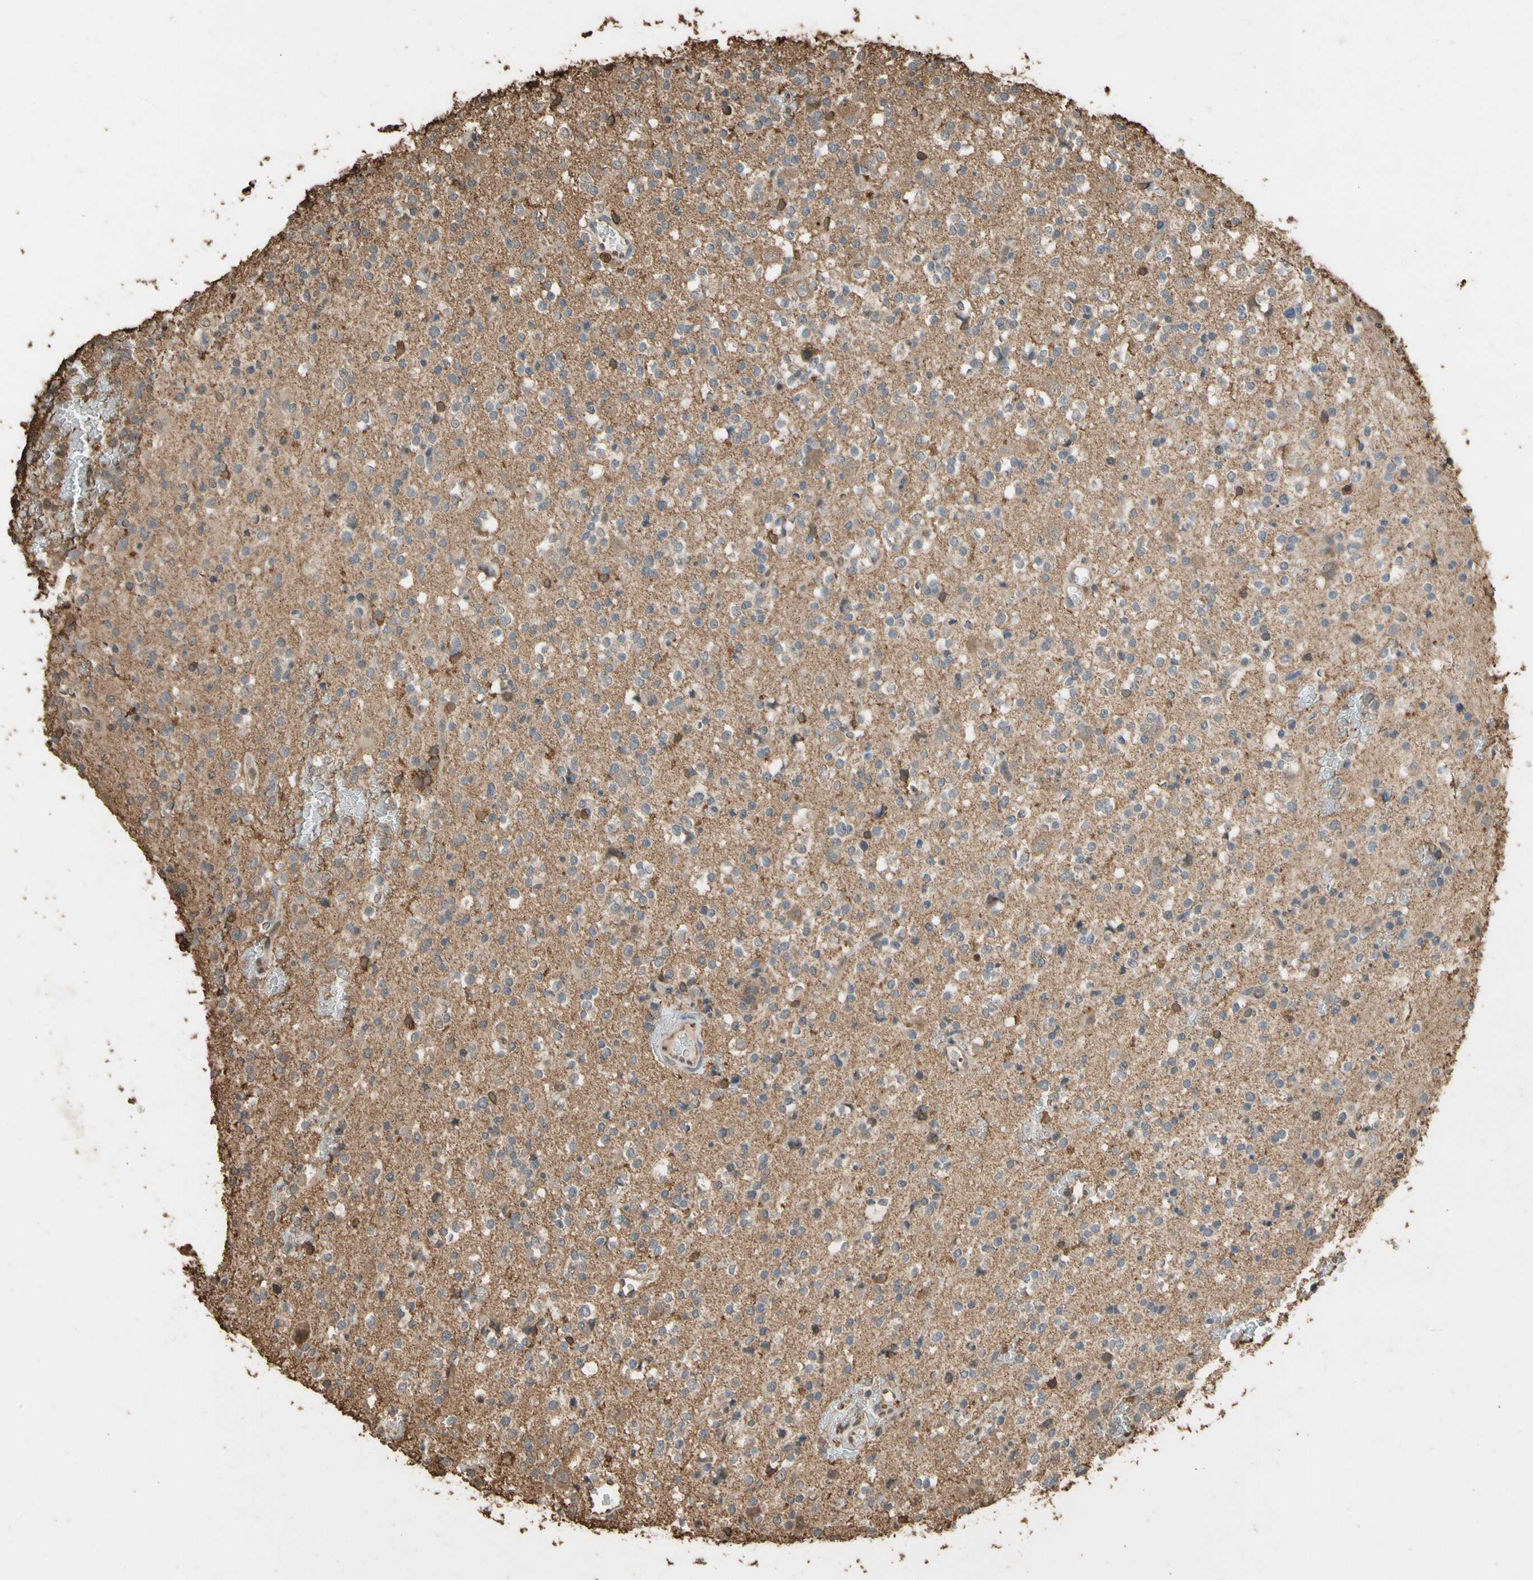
{"staining": {"intensity": "negative", "quantity": "none", "location": "none"}, "tissue": "glioma", "cell_type": "Tumor cells", "image_type": "cancer", "snomed": [{"axis": "morphology", "description": "Glioma, malignant, High grade"}, {"axis": "topography", "description": "Brain"}], "caption": "Immunohistochemistry (IHC) histopathology image of high-grade glioma (malignant) stained for a protein (brown), which exhibits no positivity in tumor cells.", "gene": "TNFSF13B", "patient": {"sex": "male", "age": 47}}